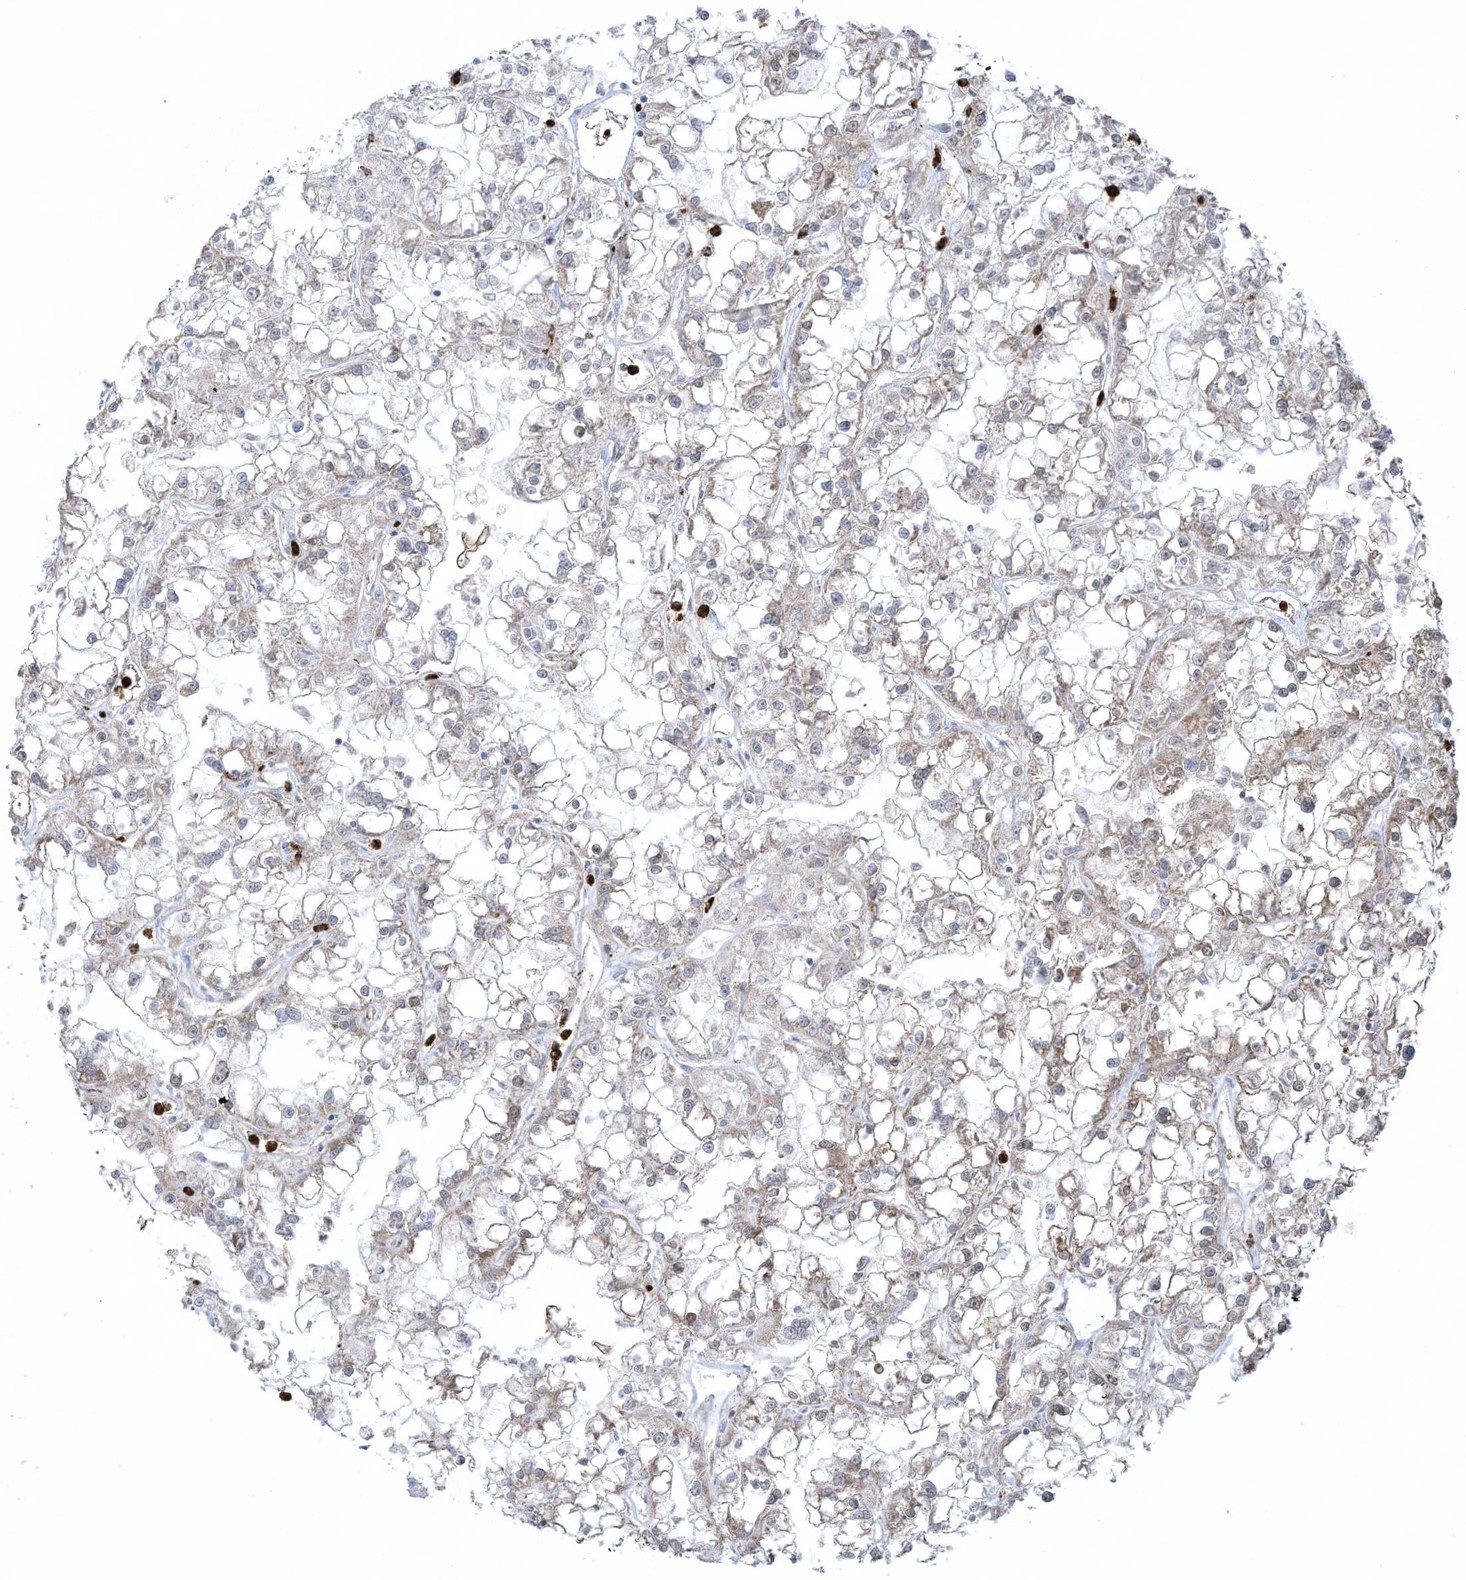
{"staining": {"intensity": "weak", "quantity": "25%-75%", "location": "cytoplasmic/membranous"}, "tissue": "renal cancer", "cell_type": "Tumor cells", "image_type": "cancer", "snomed": [{"axis": "morphology", "description": "Adenocarcinoma, NOS"}, {"axis": "topography", "description": "Kidney"}], "caption": "This is a histology image of immunohistochemistry (IHC) staining of renal cancer (adenocarcinoma), which shows weak staining in the cytoplasmic/membranous of tumor cells.", "gene": "CHRNA4", "patient": {"sex": "female", "age": 52}}